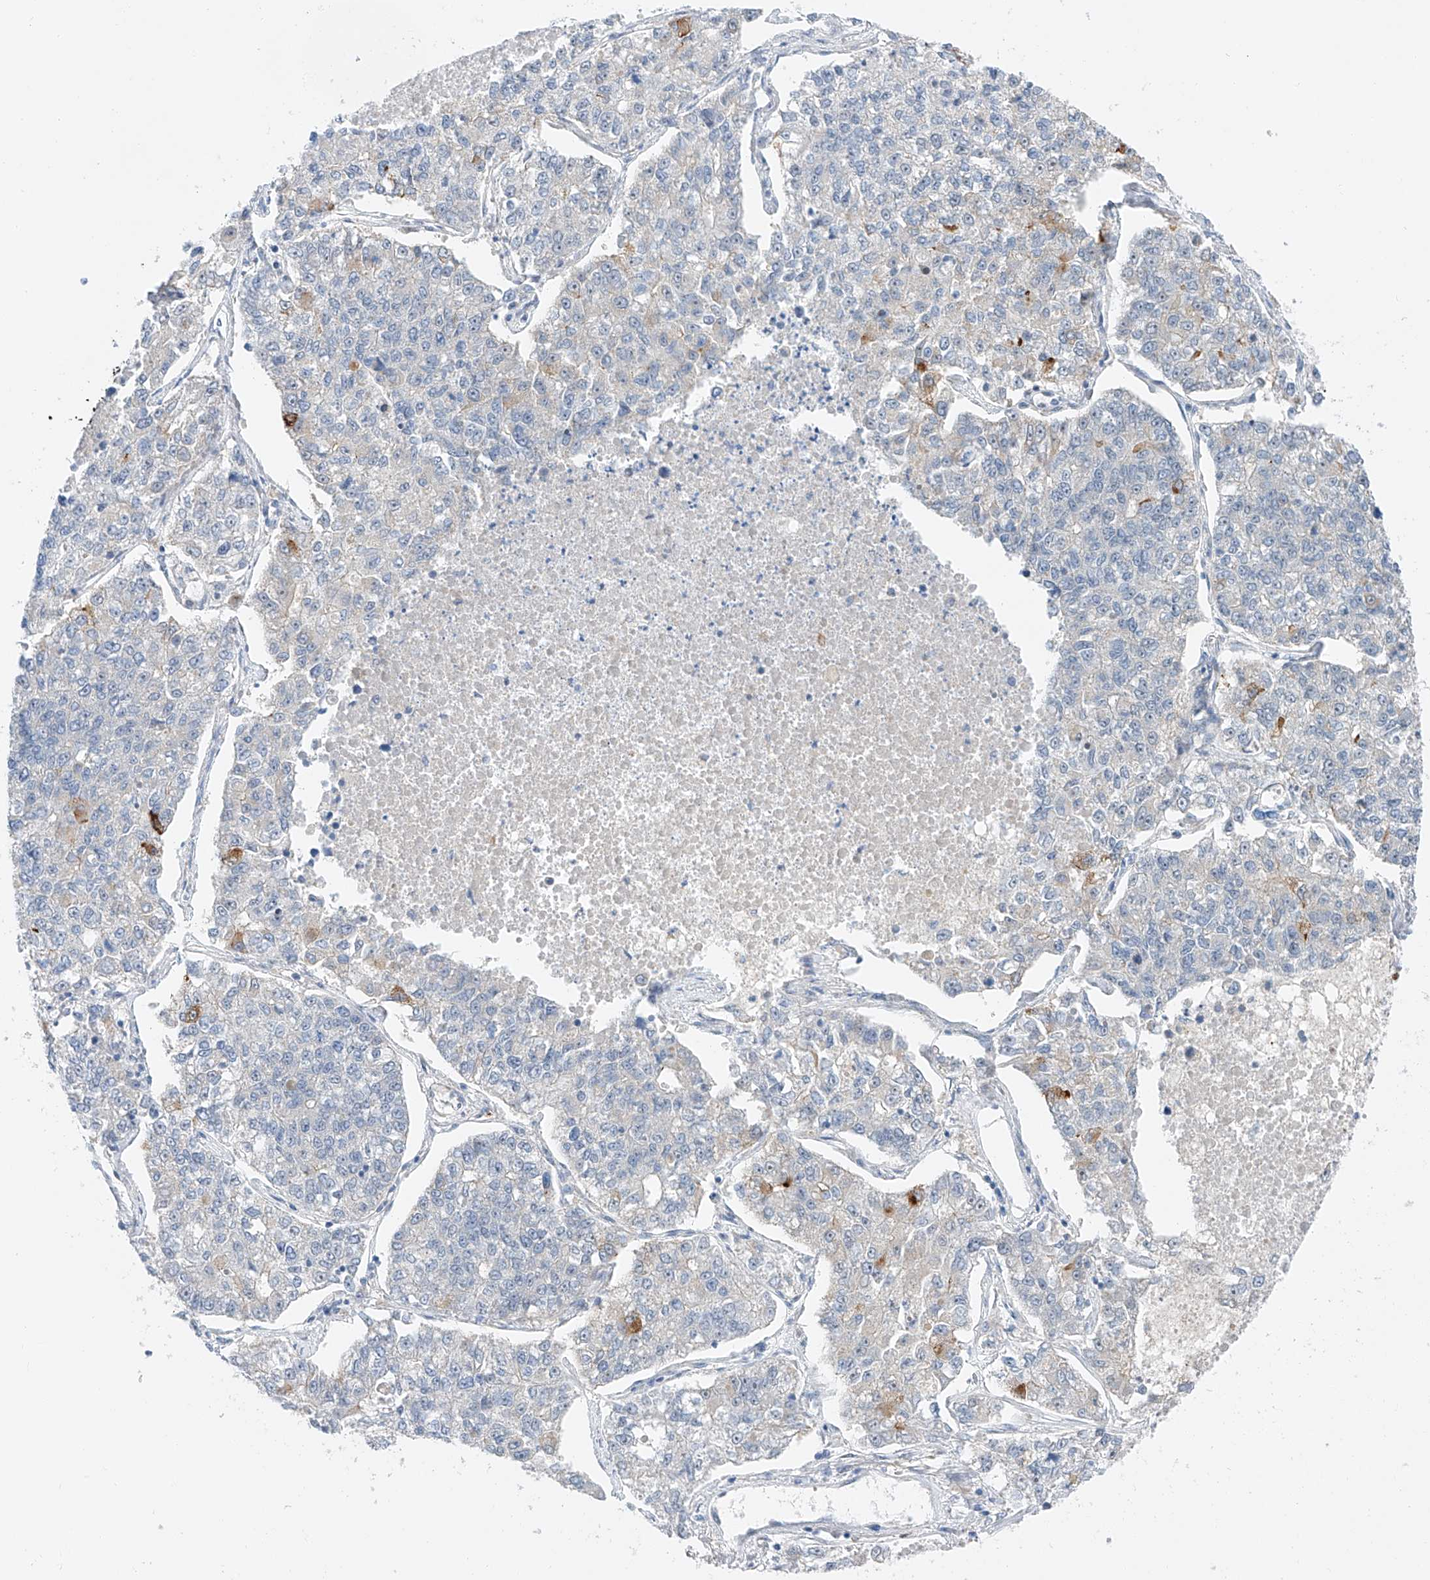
{"staining": {"intensity": "negative", "quantity": "none", "location": "none"}, "tissue": "lung cancer", "cell_type": "Tumor cells", "image_type": "cancer", "snomed": [{"axis": "morphology", "description": "Adenocarcinoma, NOS"}, {"axis": "topography", "description": "Lung"}], "caption": "Immunohistochemistry (IHC) of lung cancer (adenocarcinoma) shows no staining in tumor cells.", "gene": "CLDND1", "patient": {"sex": "male", "age": 49}}